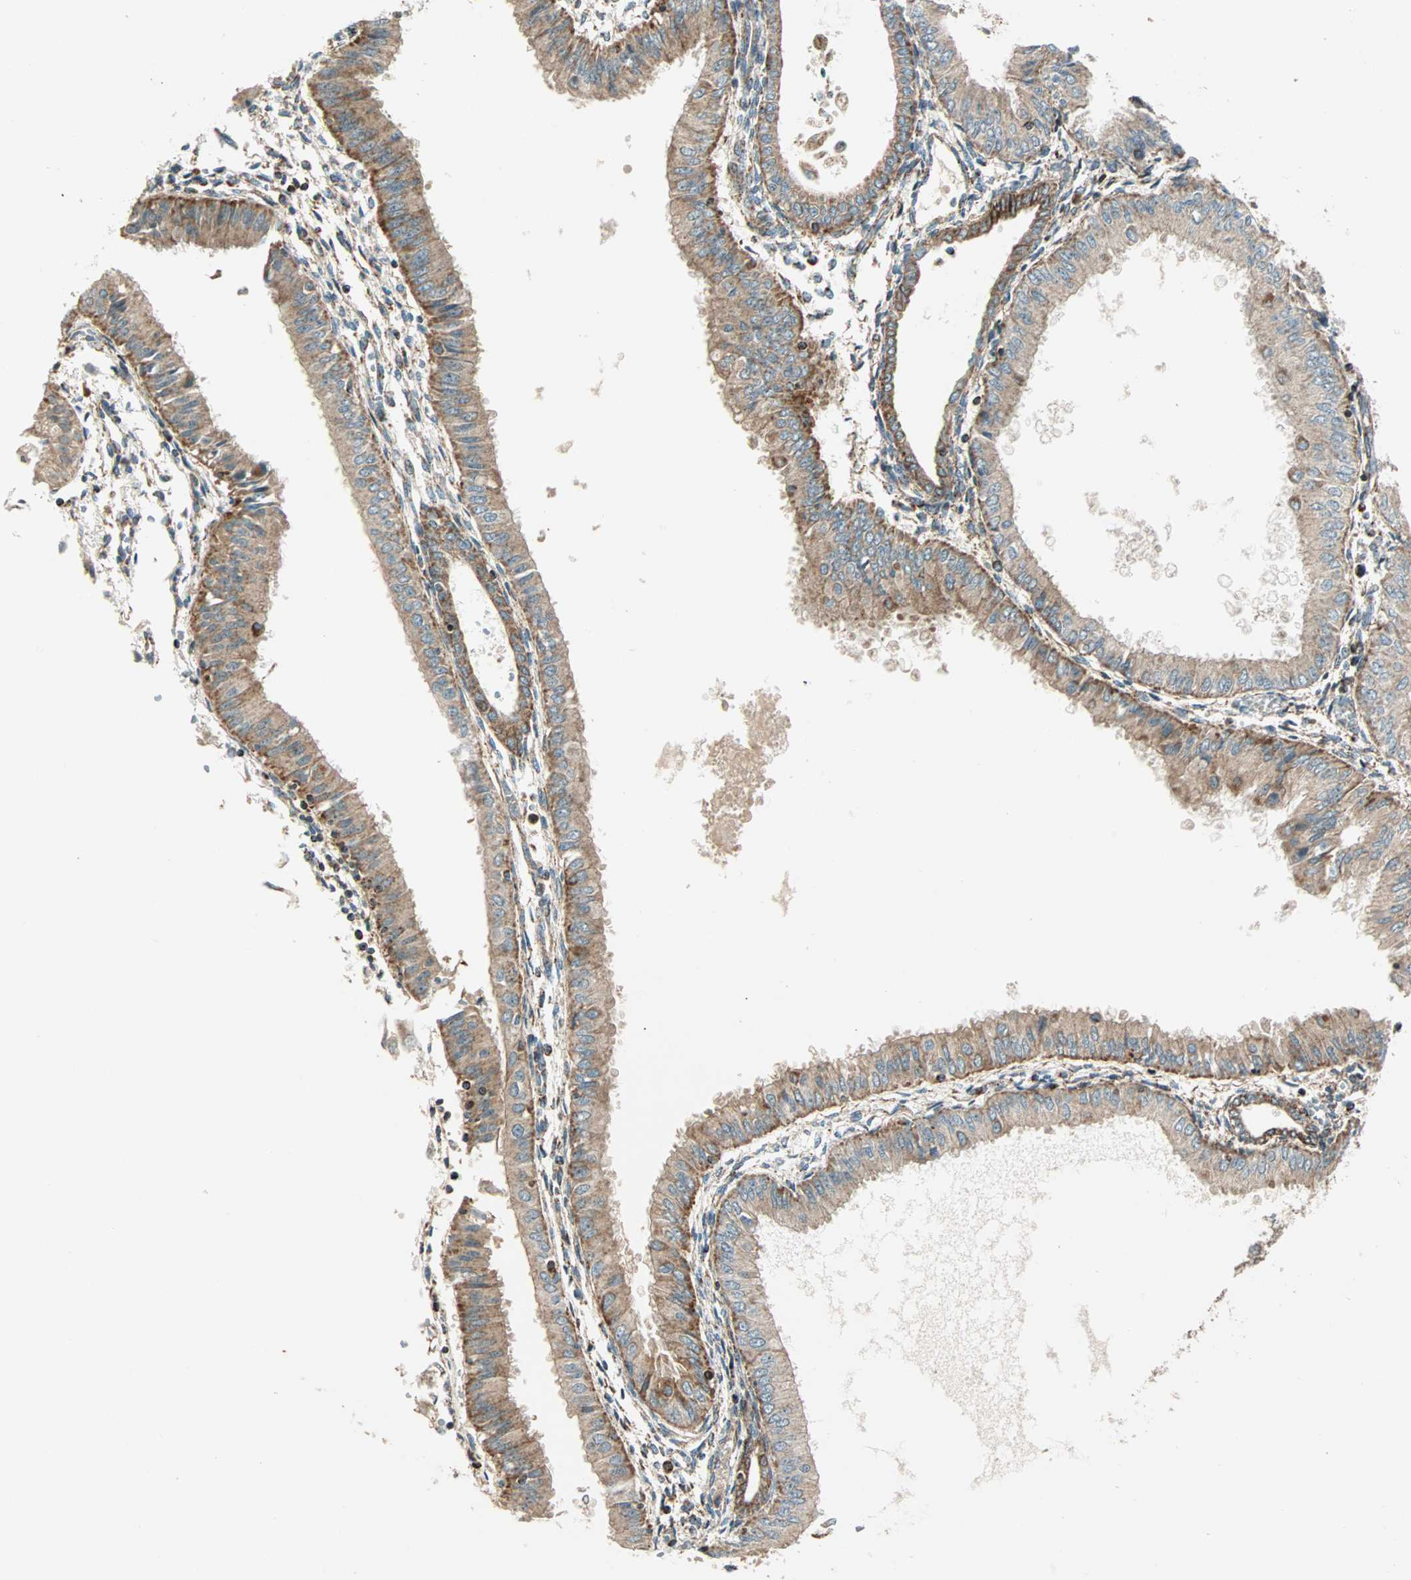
{"staining": {"intensity": "weak", "quantity": "25%-75%", "location": "cytoplasmic/membranous"}, "tissue": "endometrial cancer", "cell_type": "Tumor cells", "image_type": "cancer", "snomed": [{"axis": "morphology", "description": "Adenocarcinoma, NOS"}, {"axis": "topography", "description": "Endometrium"}], "caption": "Protein expression analysis of human endometrial cancer reveals weak cytoplasmic/membranous expression in approximately 25%-75% of tumor cells.", "gene": "SPRY4", "patient": {"sex": "female", "age": 53}}